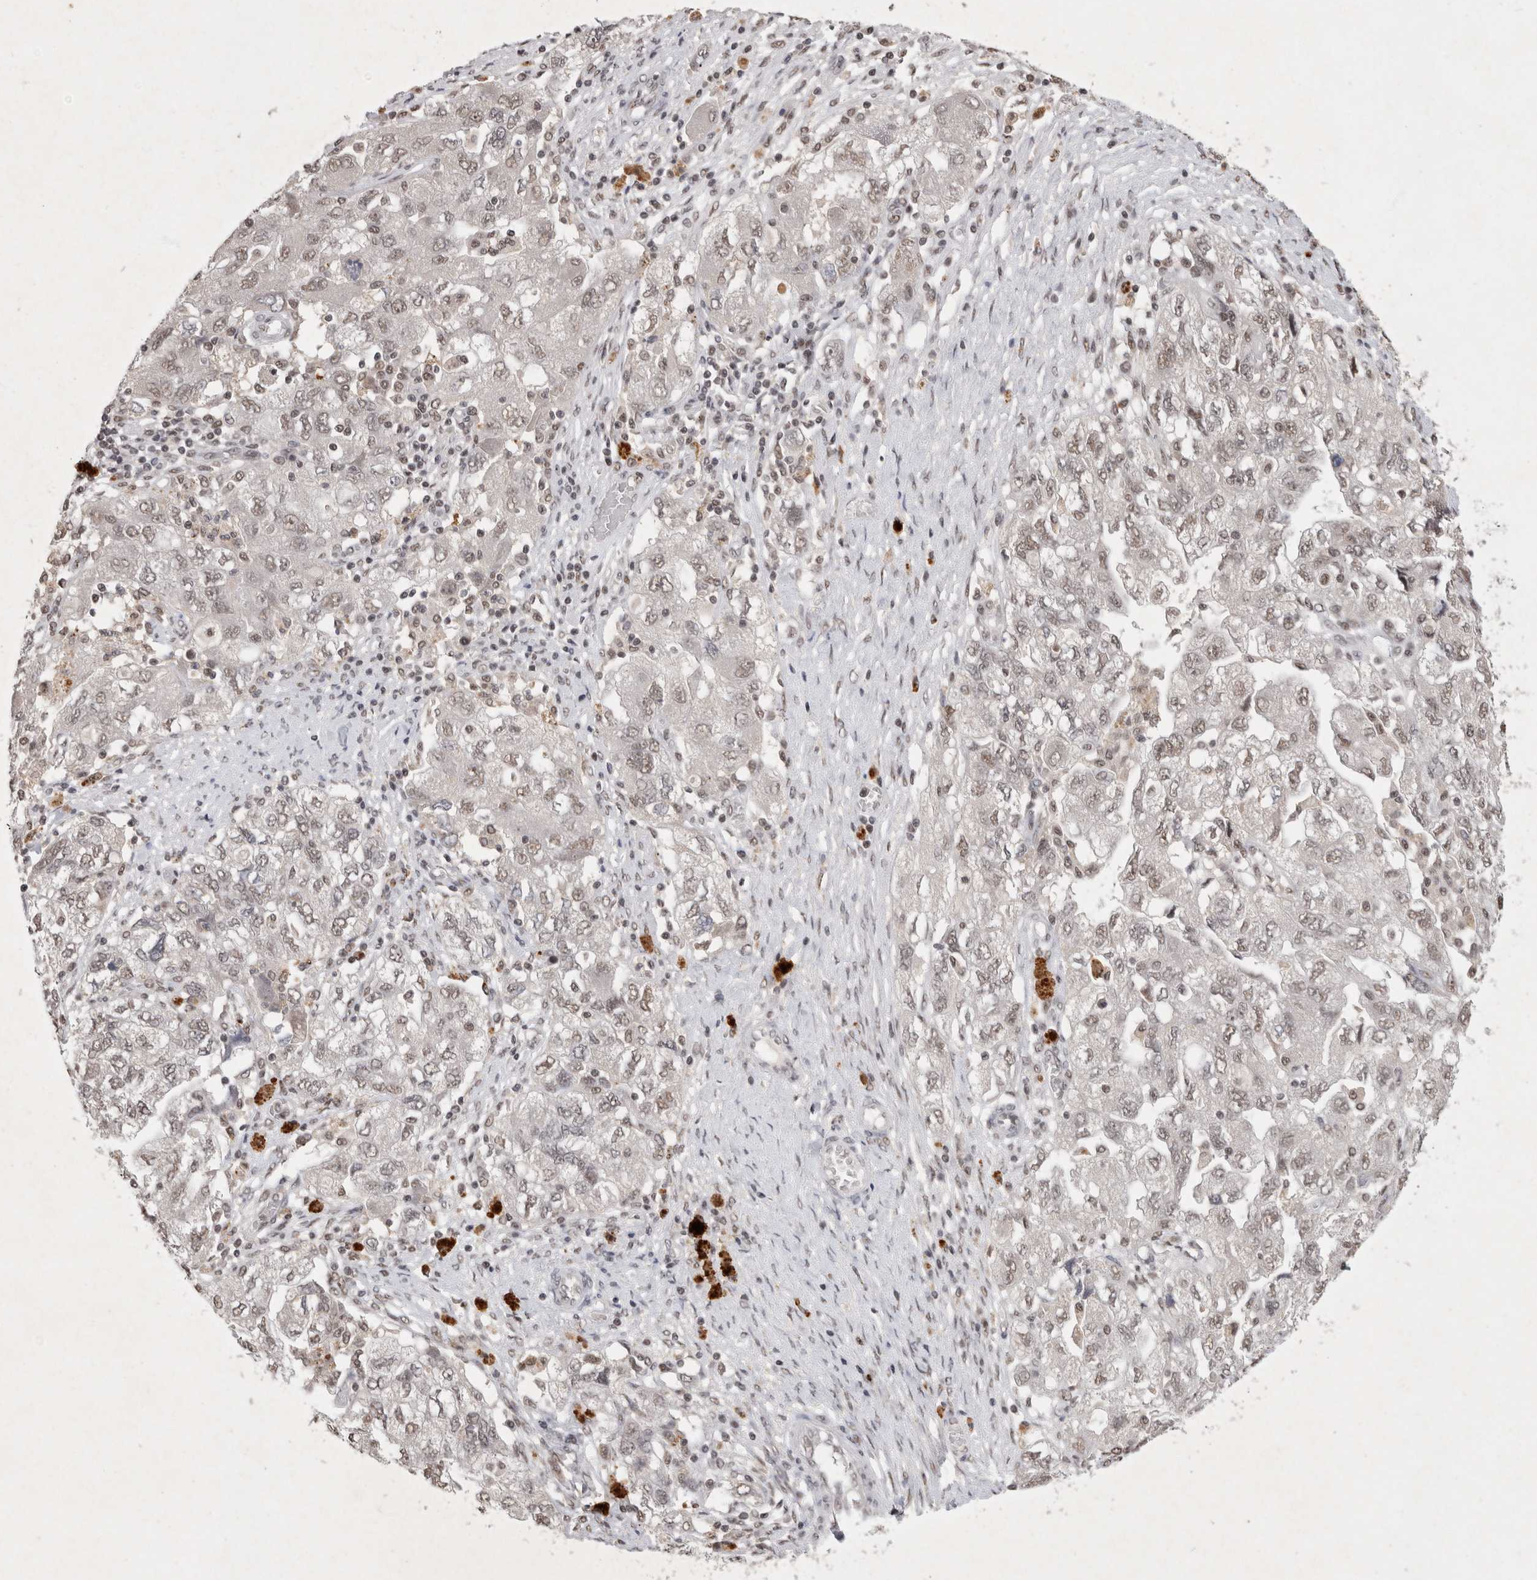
{"staining": {"intensity": "weak", "quantity": ">75%", "location": "nuclear"}, "tissue": "ovarian cancer", "cell_type": "Tumor cells", "image_type": "cancer", "snomed": [{"axis": "morphology", "description": "Carcinoma, NOS"}, {"axis": "morphology", "description": "Cystadenocarcinoma, serous, NOS"}, {"axis": "topography", "description": "Ovary"}], "caption": "Immunohistochemistry (IHC) micrograph of human carcinoma (ovarian) stained for a protein (brown), which displays low levels of weak nuclear staining in approximately >75% of tumor cells.", "gene": "XRCC5", "patient": {"sex": "female", "age": 69}}